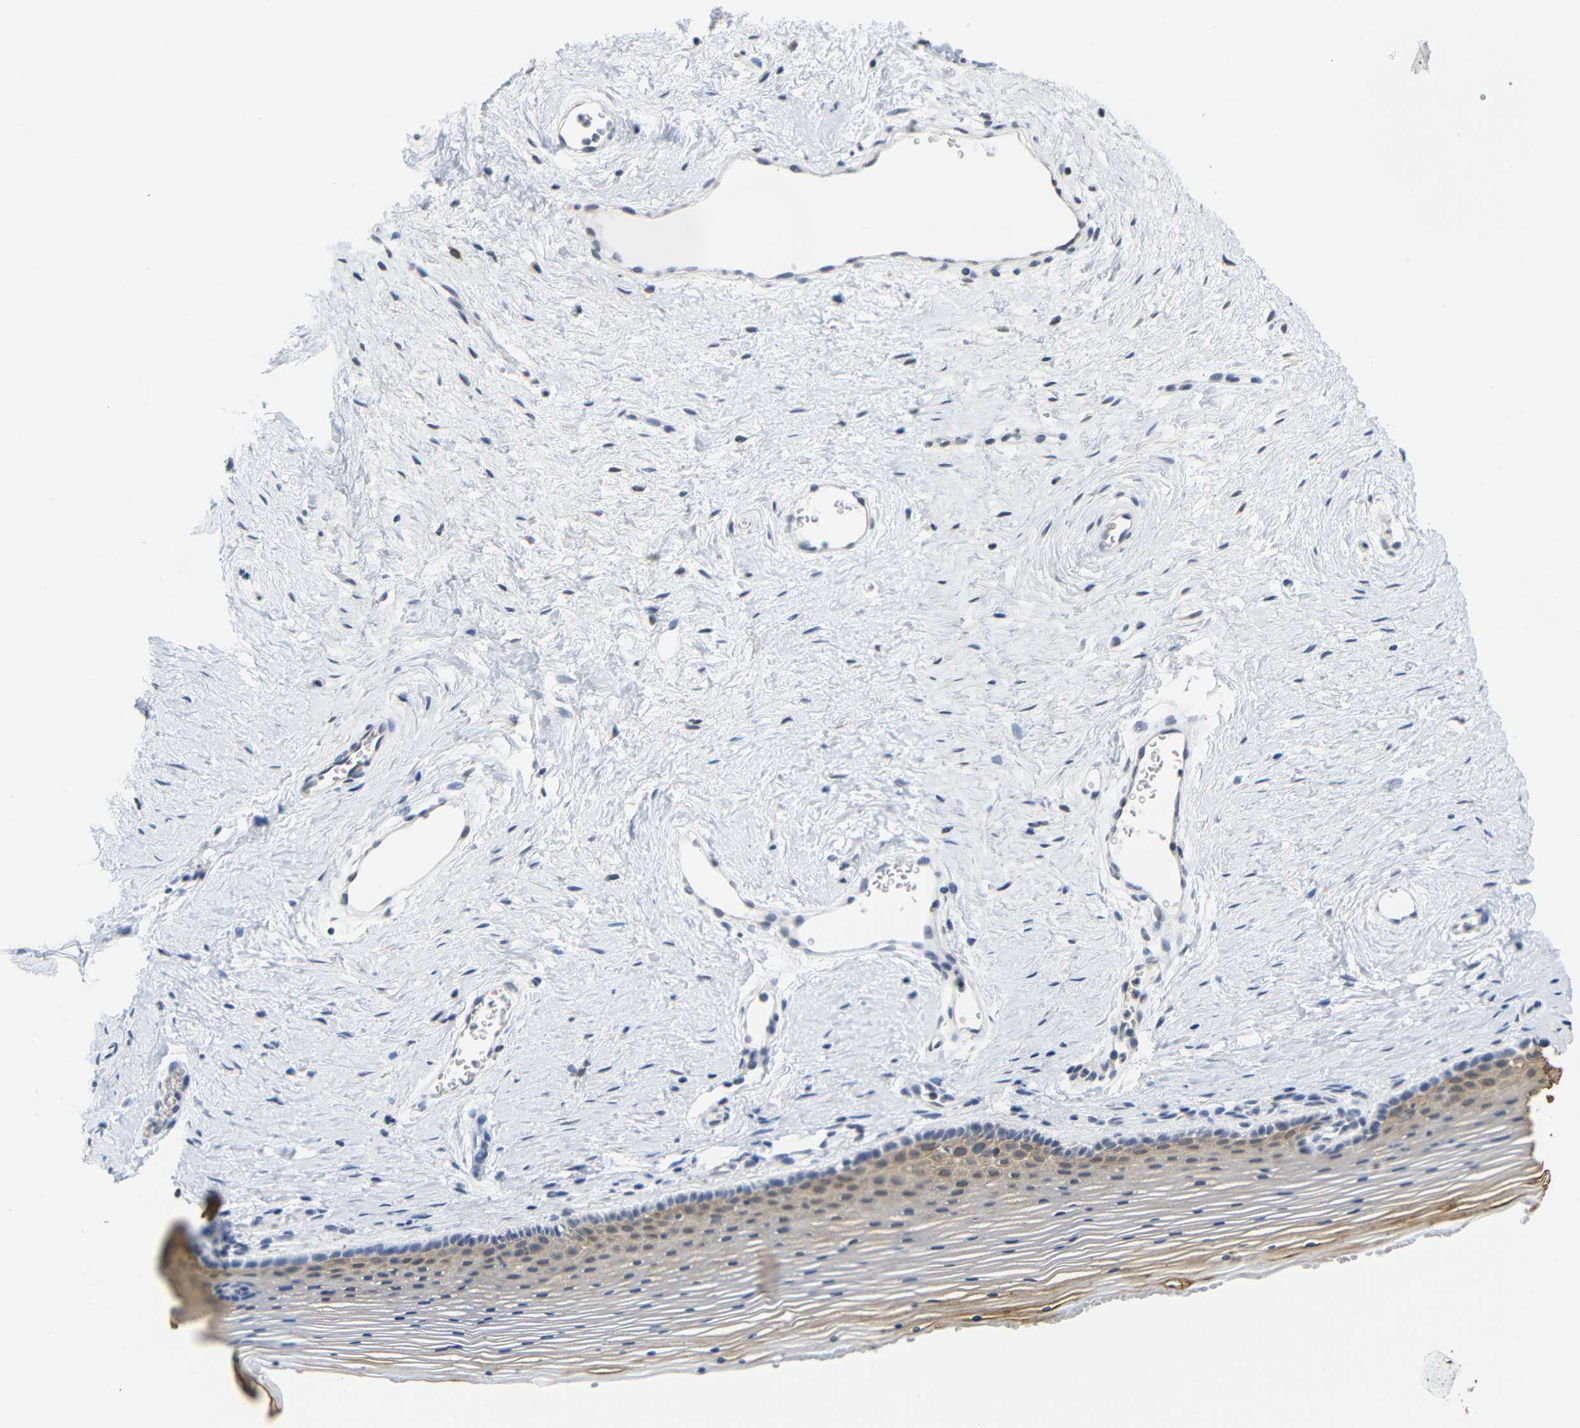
{"staining": {"intensity": "weak", "quantity": "25%-75%", "location": "cytoplasmic/membranous"}, "tissue": "vagina", "cell_type": "Squamous epithelial cells", "image_type": "normal", "snomed": [{"axis": "morphology", "description": "Normal tissue, NOS"}, {"axis": "topography", "description": "Vagina"}], "caption": "Benign vagina displays weak cytoplasmic/membranous positivity in approximately 25%-75% of squamous epithelial cells, visualized by immunohistochemistry.", "gene": "GJA5", "patient": {"sex": "female", "age": 32}}